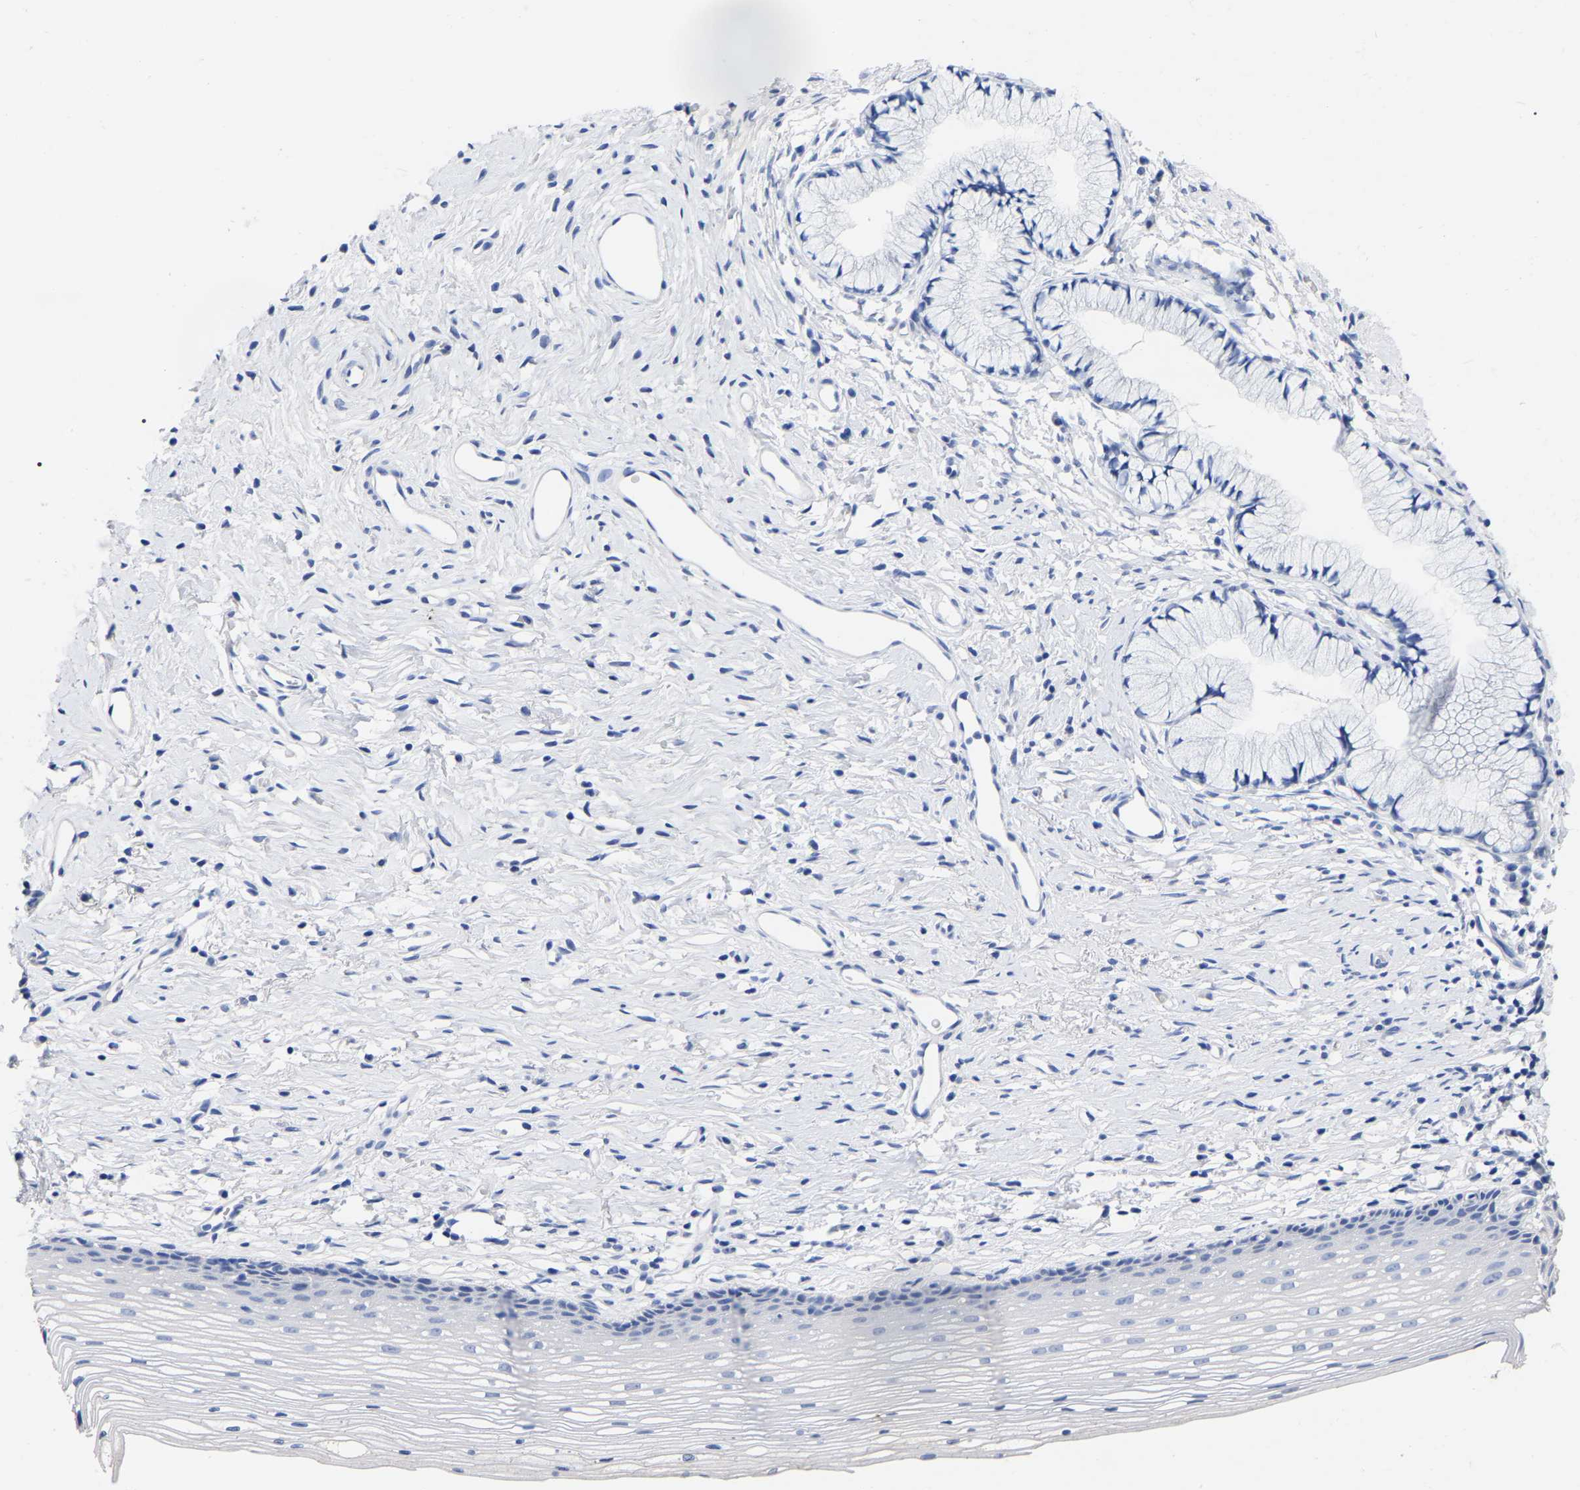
{"staining": {"intensity": "negative", "quantity": "none", "location": "none"}, "tissue": "cervix", "cell_type": "Glandular cells", "image_type": "normal", "snomed": [{"axis": "morphology", "description": "Normal tissue, NOS"}, {"axis": "topography", "description": "Cervix"}], "caption": "An immunohistochemistry (IHC) micrograph of normal cervix is shown. There is no staining in glandular cells of cervix. (Brightfield microscopy of DAB immunohistochemistry (IHC) at high magnification).", "gene": "ANXA13", "patient": {"sex": "female", "age": 77}}